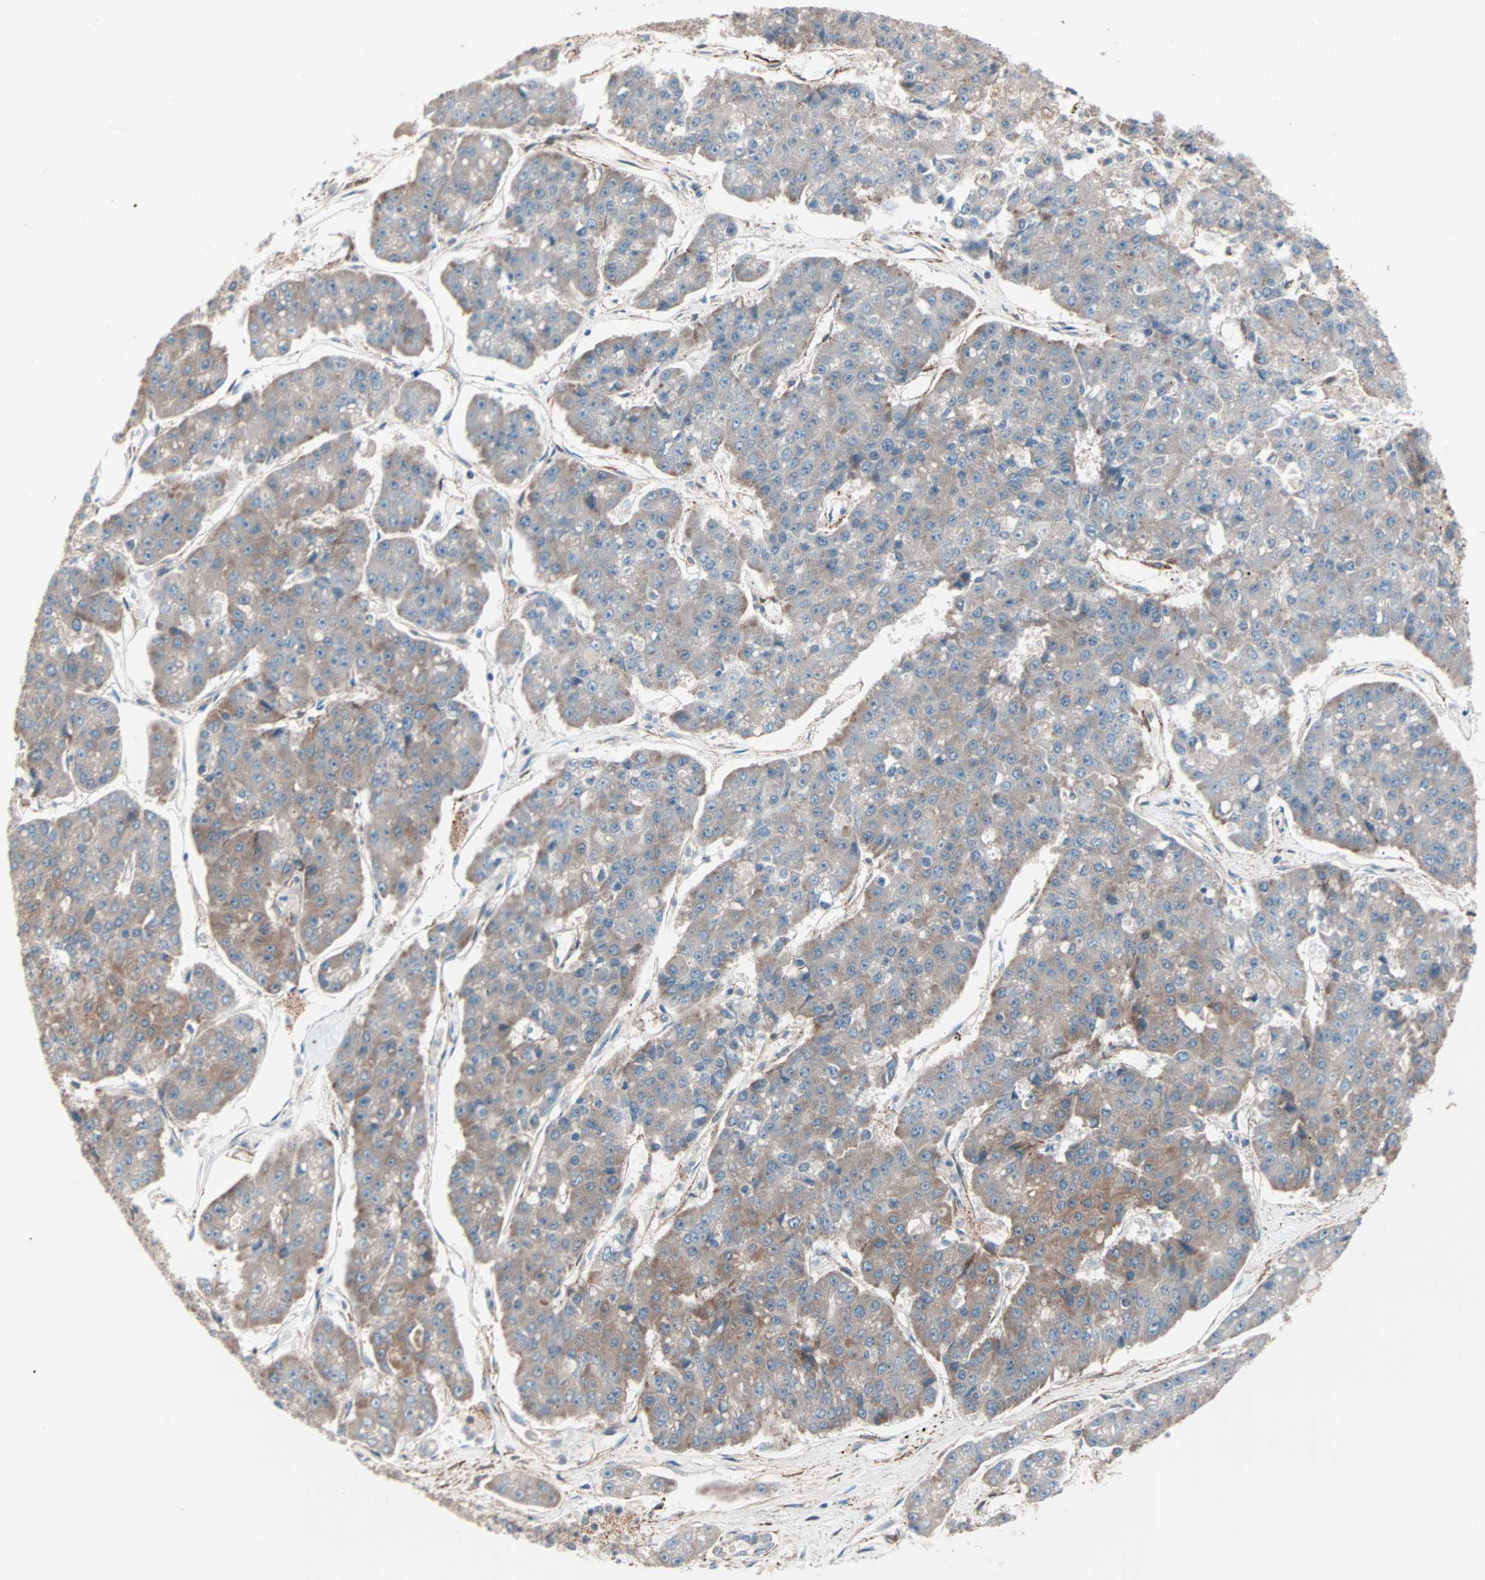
{"staining": {"intensity": "moderate", "quantity": ">75%", "location": "cytoplasmic/membranous"}, "tissue": "pancreatic cancer", "cell_type": "Tumor cells", "image_type": "cancer", "snomed": [{"axis": "morphology", "description": "Adenocarcinoma, NOS"}, {"axis": "topography", "description": "Pancreas"}], "caption": "This micrograph demonstrates IHC staining of human adenocarcinoma (pancreatic), with medium moderate cytoplasmic/membranous staining in about >75% of tumor cells.", "gene": "ALG5", "patient": {"sex": "male", "age": 50}}